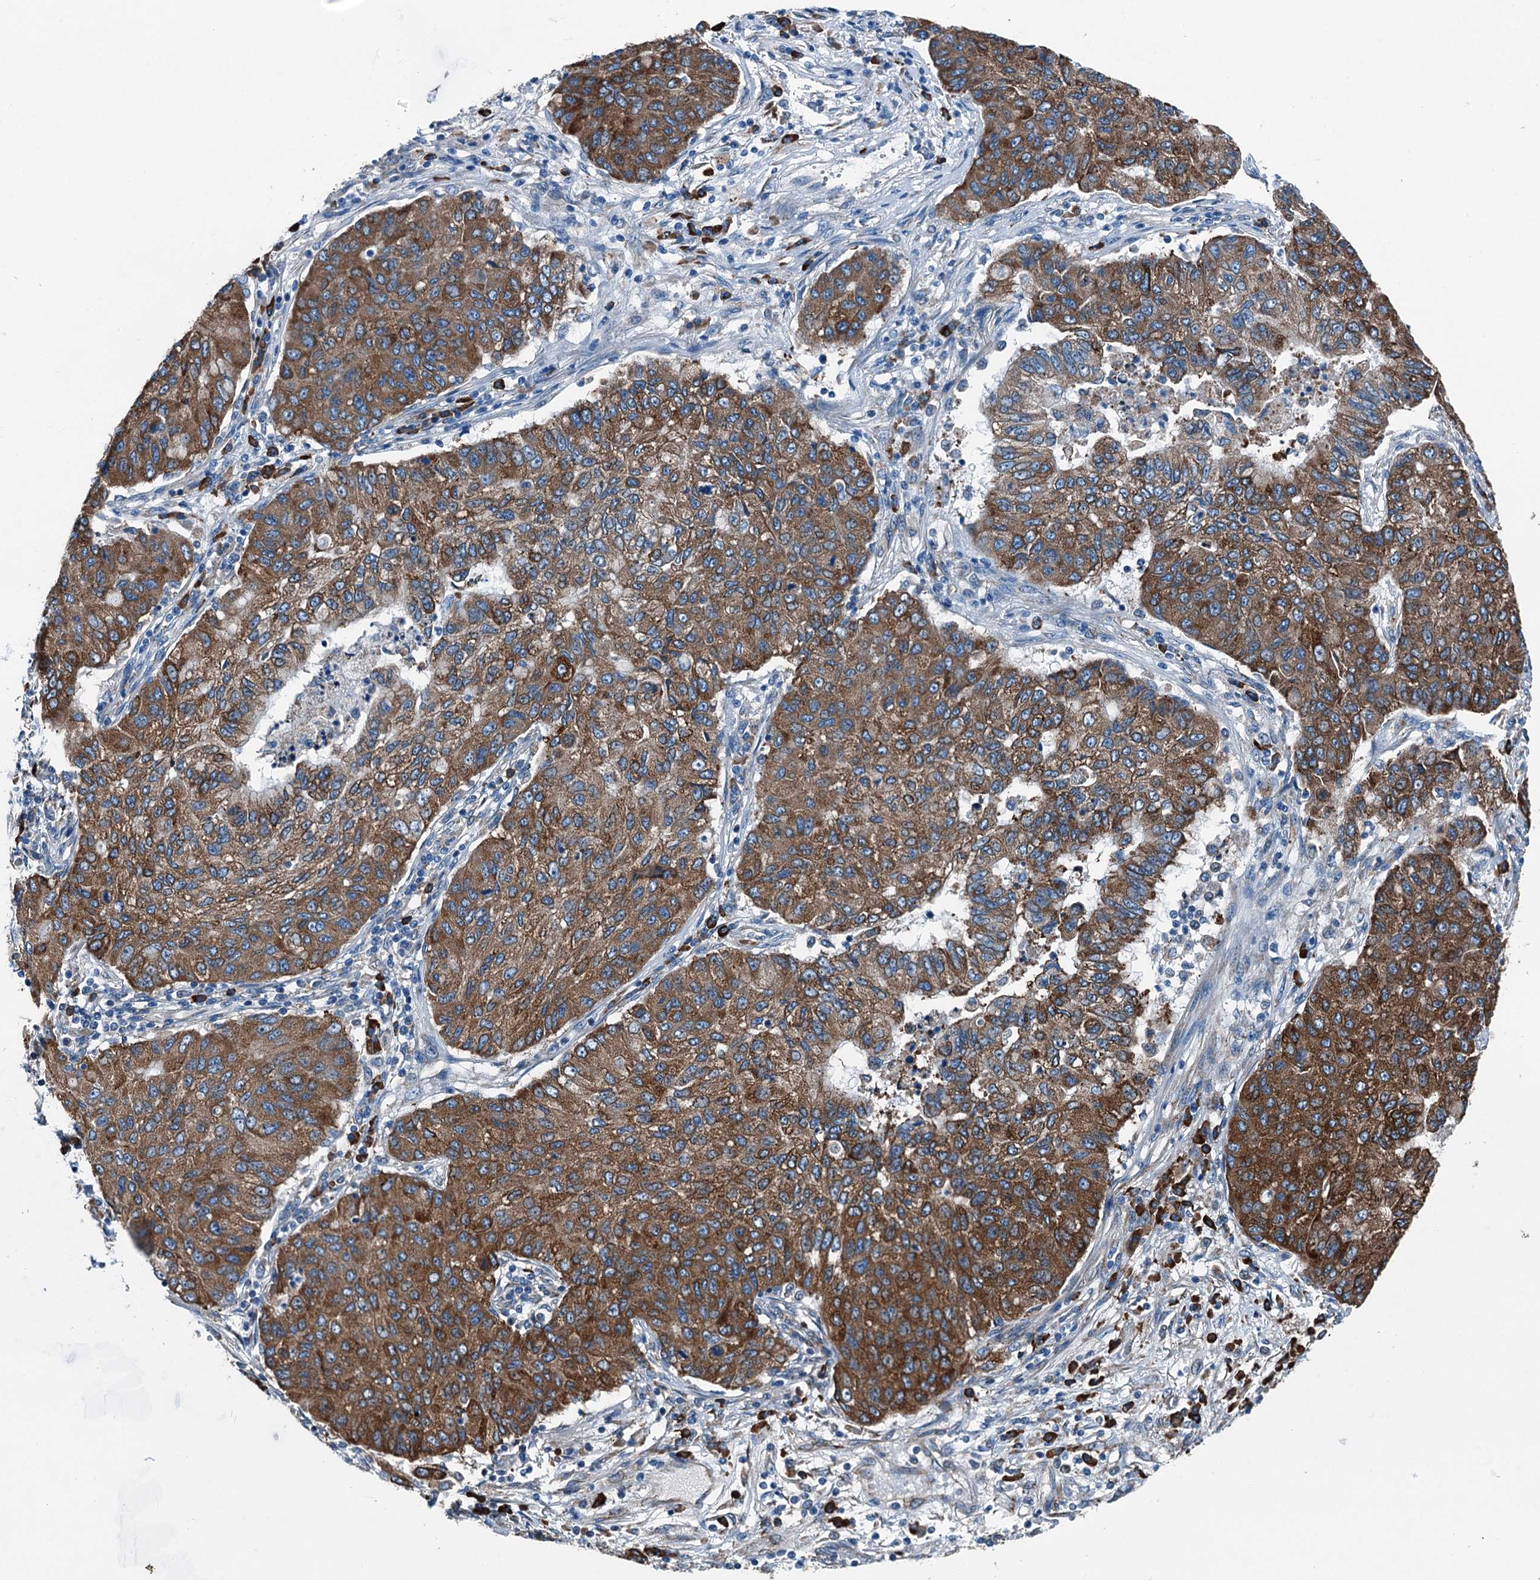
{"staining": {"intensity": "moderate", "quantity": ">75%", "location": "cytoplasmic/membranous"}, "tissue": "lung cancer", "cell_type": "Tumor cells", "image_type": "cancer", "snomed": [{"axis": "morphology", "description": "Squamous cell carcinoma, NOS"}, {"axis": "topography", "description": "Lung"}], "caption": "Human lung cancer stained with a brown dye demonstrates moderate cytoplasmic/membranous positive expression in about >75% of tumor cells.", "gene": "TAMALIN", "patient": {"sex": "male", "age": 74}}